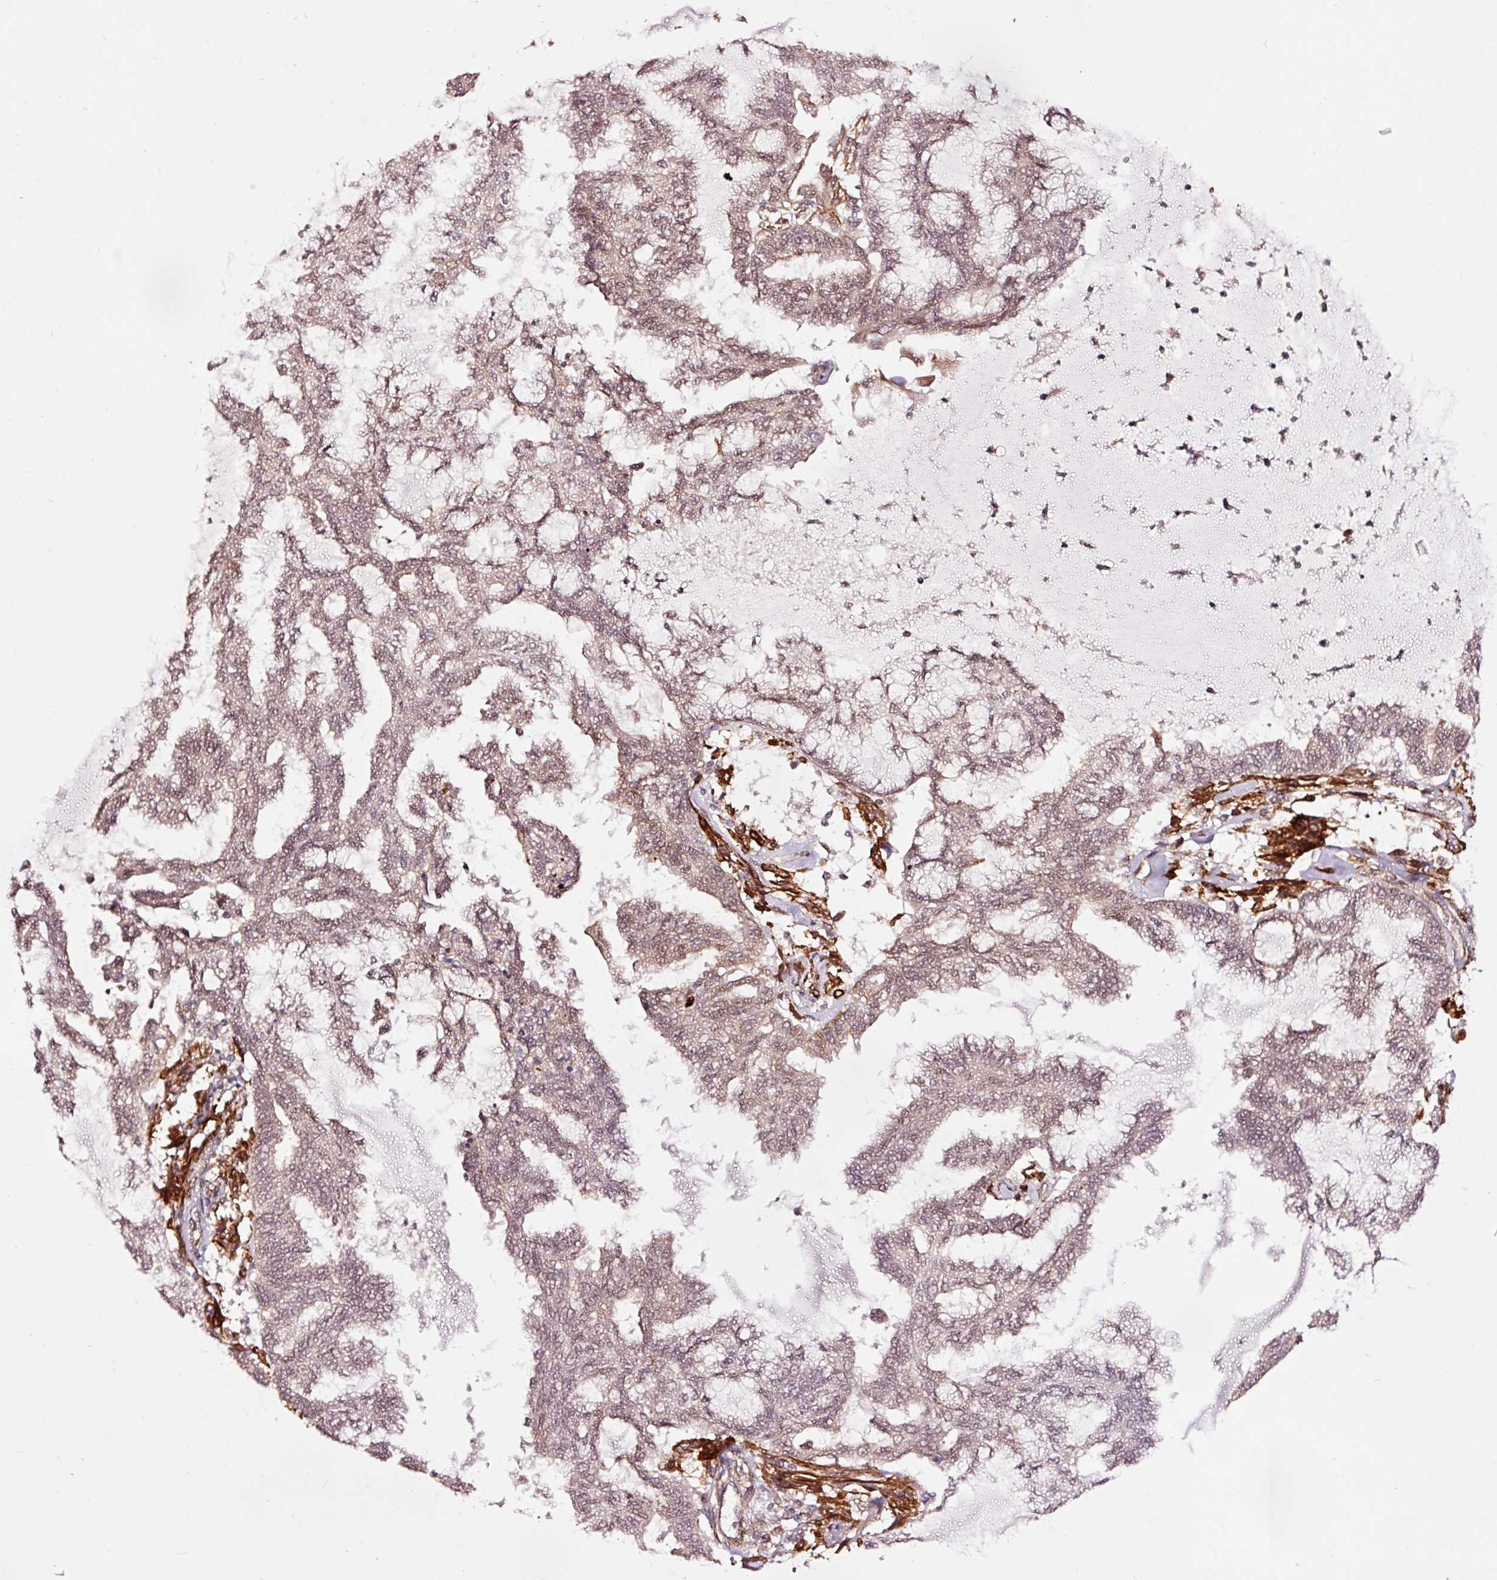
{"staining": {"intensity": "weak", "quantity": "<25%", "location": "nuclear"}, "tissue": "endometrial cancer", "cell_type": "Tumor cells", "image_type": "cancer", "snomed": [{"axis": "morphology", "description": "Adenocarcinoma, NOS"}, {"axis": "topography", "description": "Endometrium"}], "caption": "Immunohistochemistry micrograph of endometrial adenocarcinoma stained for a protein (brown), which demonstrates no expression in tumor cells. The staining is performed using DAB brown chromogen with nuclei counter-stained in using hematoxylin.", "gene": "TPM1", "patient": {"sex": "female", "age": 86}}